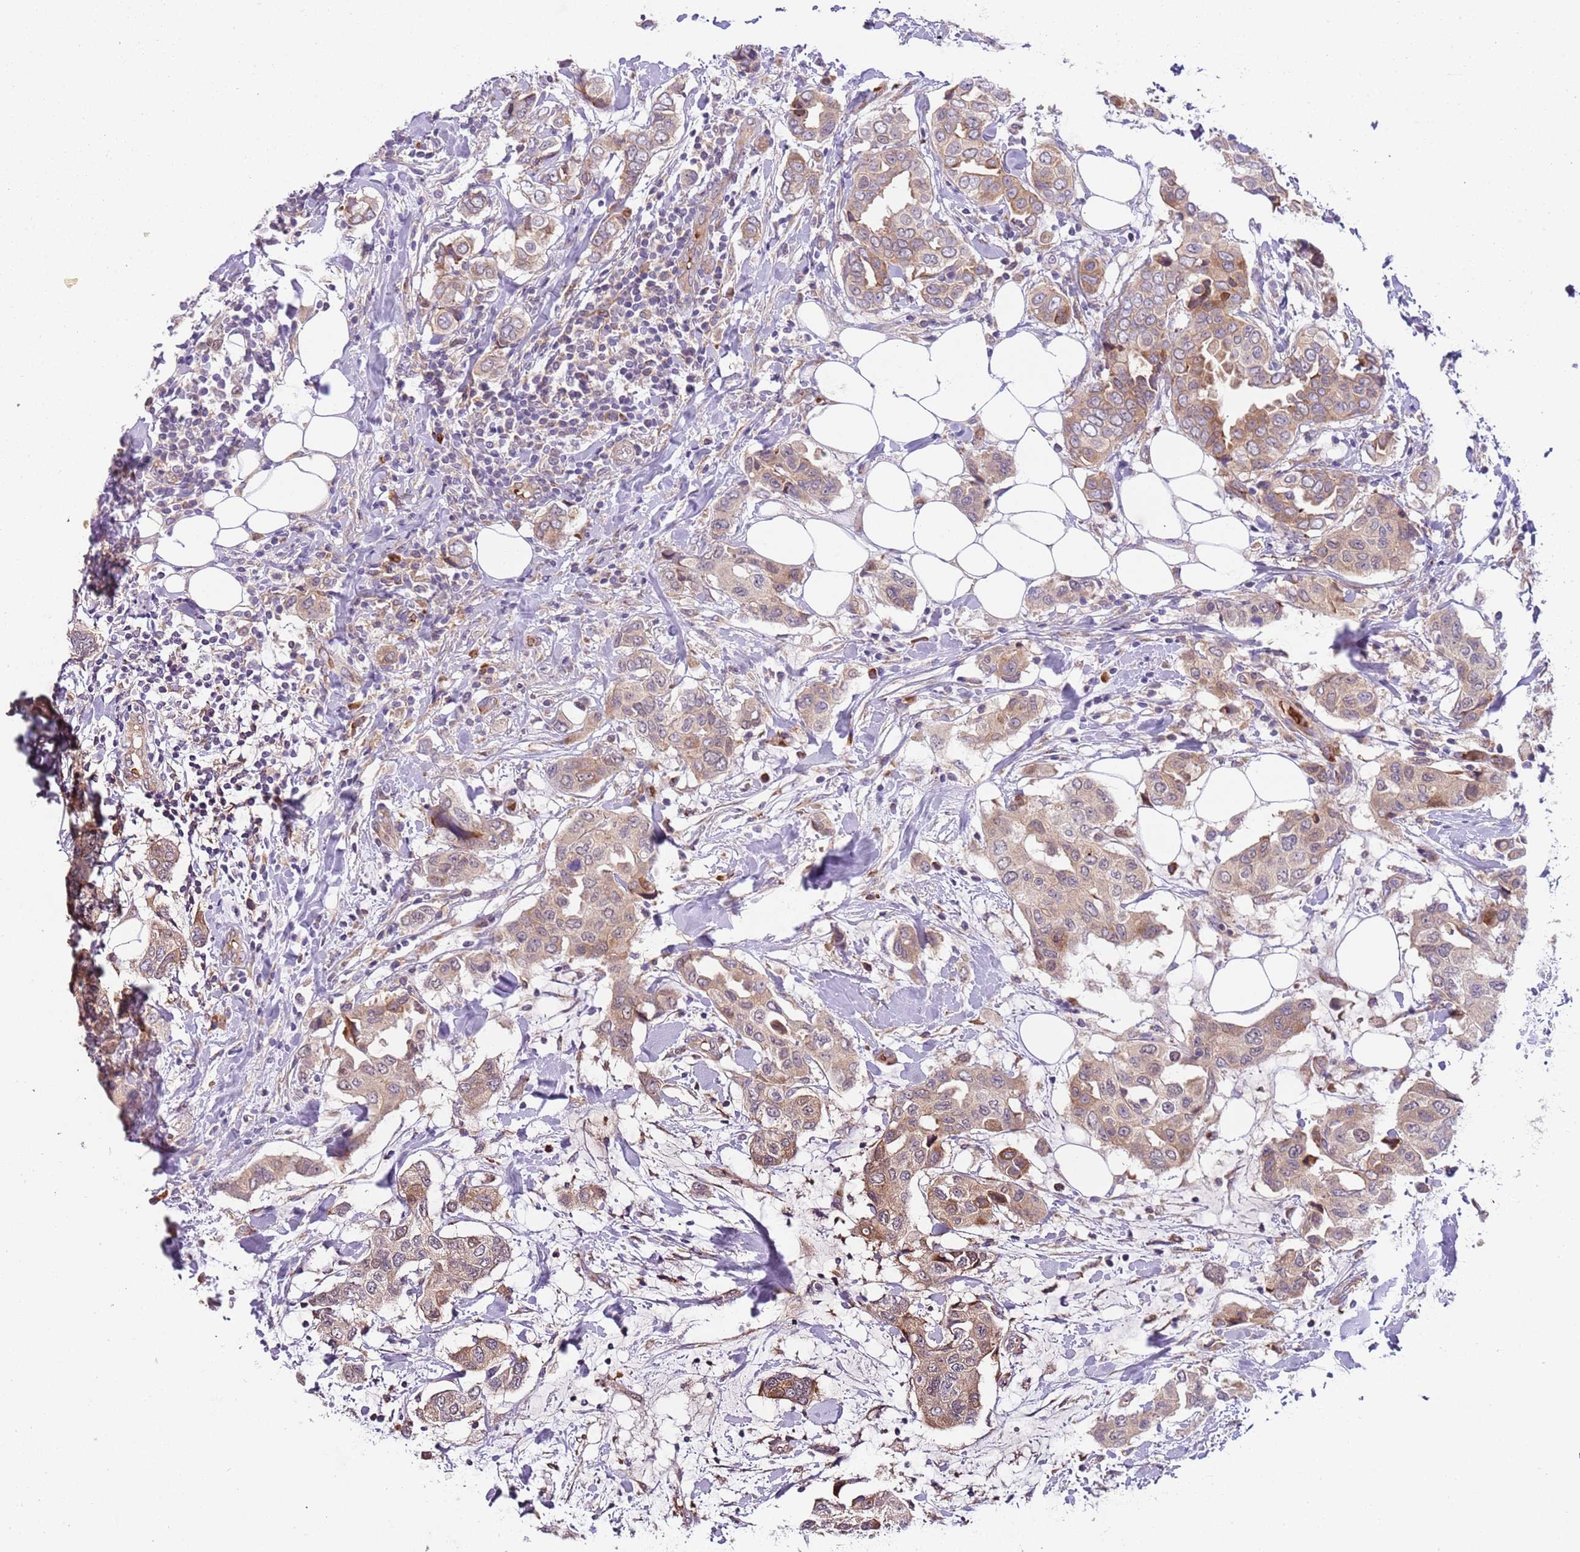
{"staining": {"intensity": "moderate", "quantity": ">75%", "location": "cytoplasmic/membranous"}, "tissue": "breast cancer", "cell_type": "Tumor cells", "image_type": "cancer", "snomed": [{"axis": "morphology", "description": "Lobular carcinoma"}, {"axis": "topography", "description": "Breast"}], "caption": "Protein staining reveals moderate cytoplasmic/membranous staining in about >75% of tumor cells in breast lobular carcinoma.", "gene": "VWCE", "patient": {"sex": "female", "age": 51}}